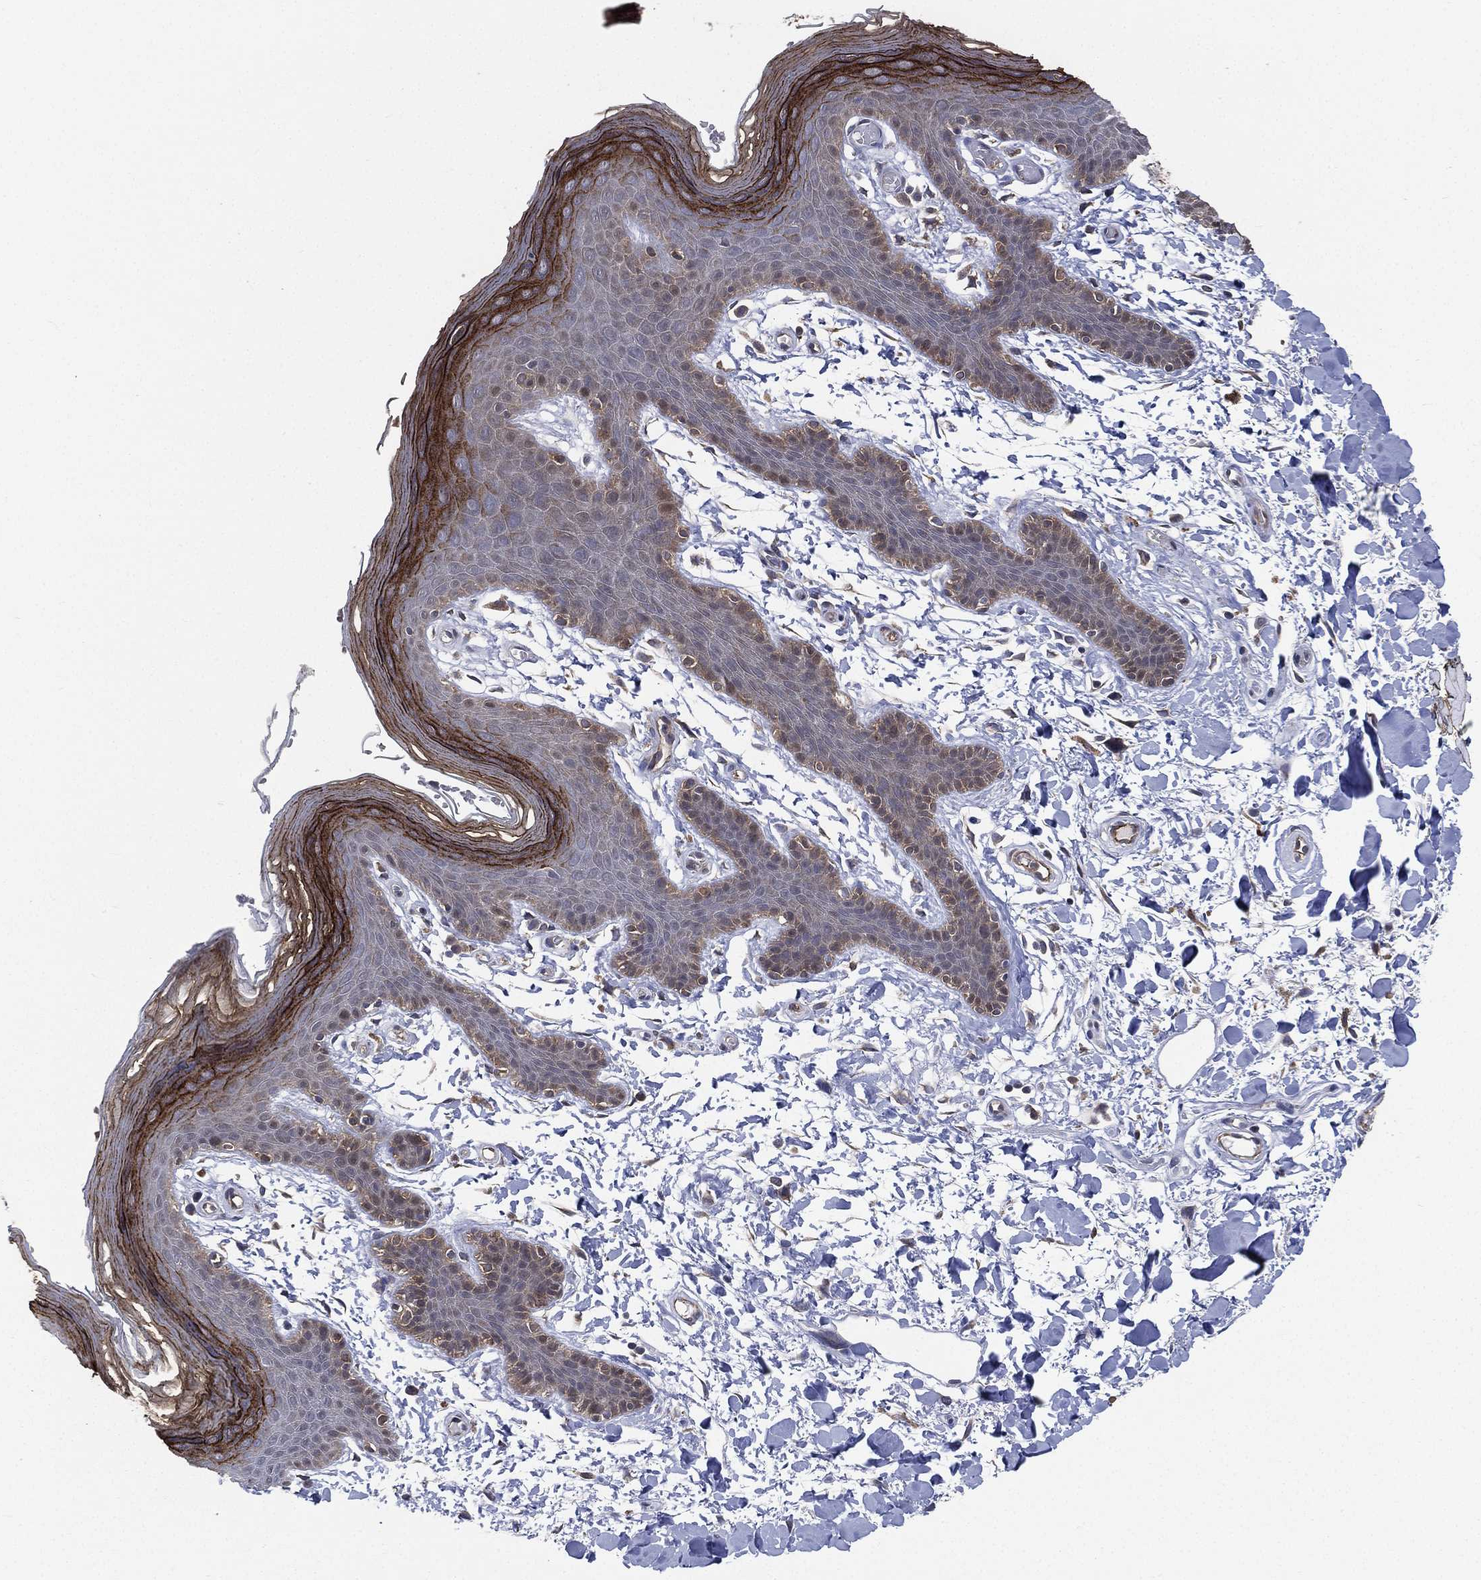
{"staining": {"intensity": "strong", "quantity": "<25%", "location": "cytoplasmic/membranous"}, "tissue": "skin", "cell_type": "Epidermal cells", "image_type": "normal", "snomed": [{"axis": "morphology", "description": "Normal tissue, NOS"}, {"axis": "topography", "description": "Anal"}], "caption": "A medium amount of strong cytoplasmic/membranous positivity is identified in about <25% of epidermal cells in unremarkable skin.", "gene": "SMPD3", "patient": {"sex": "male", "age": 53}}